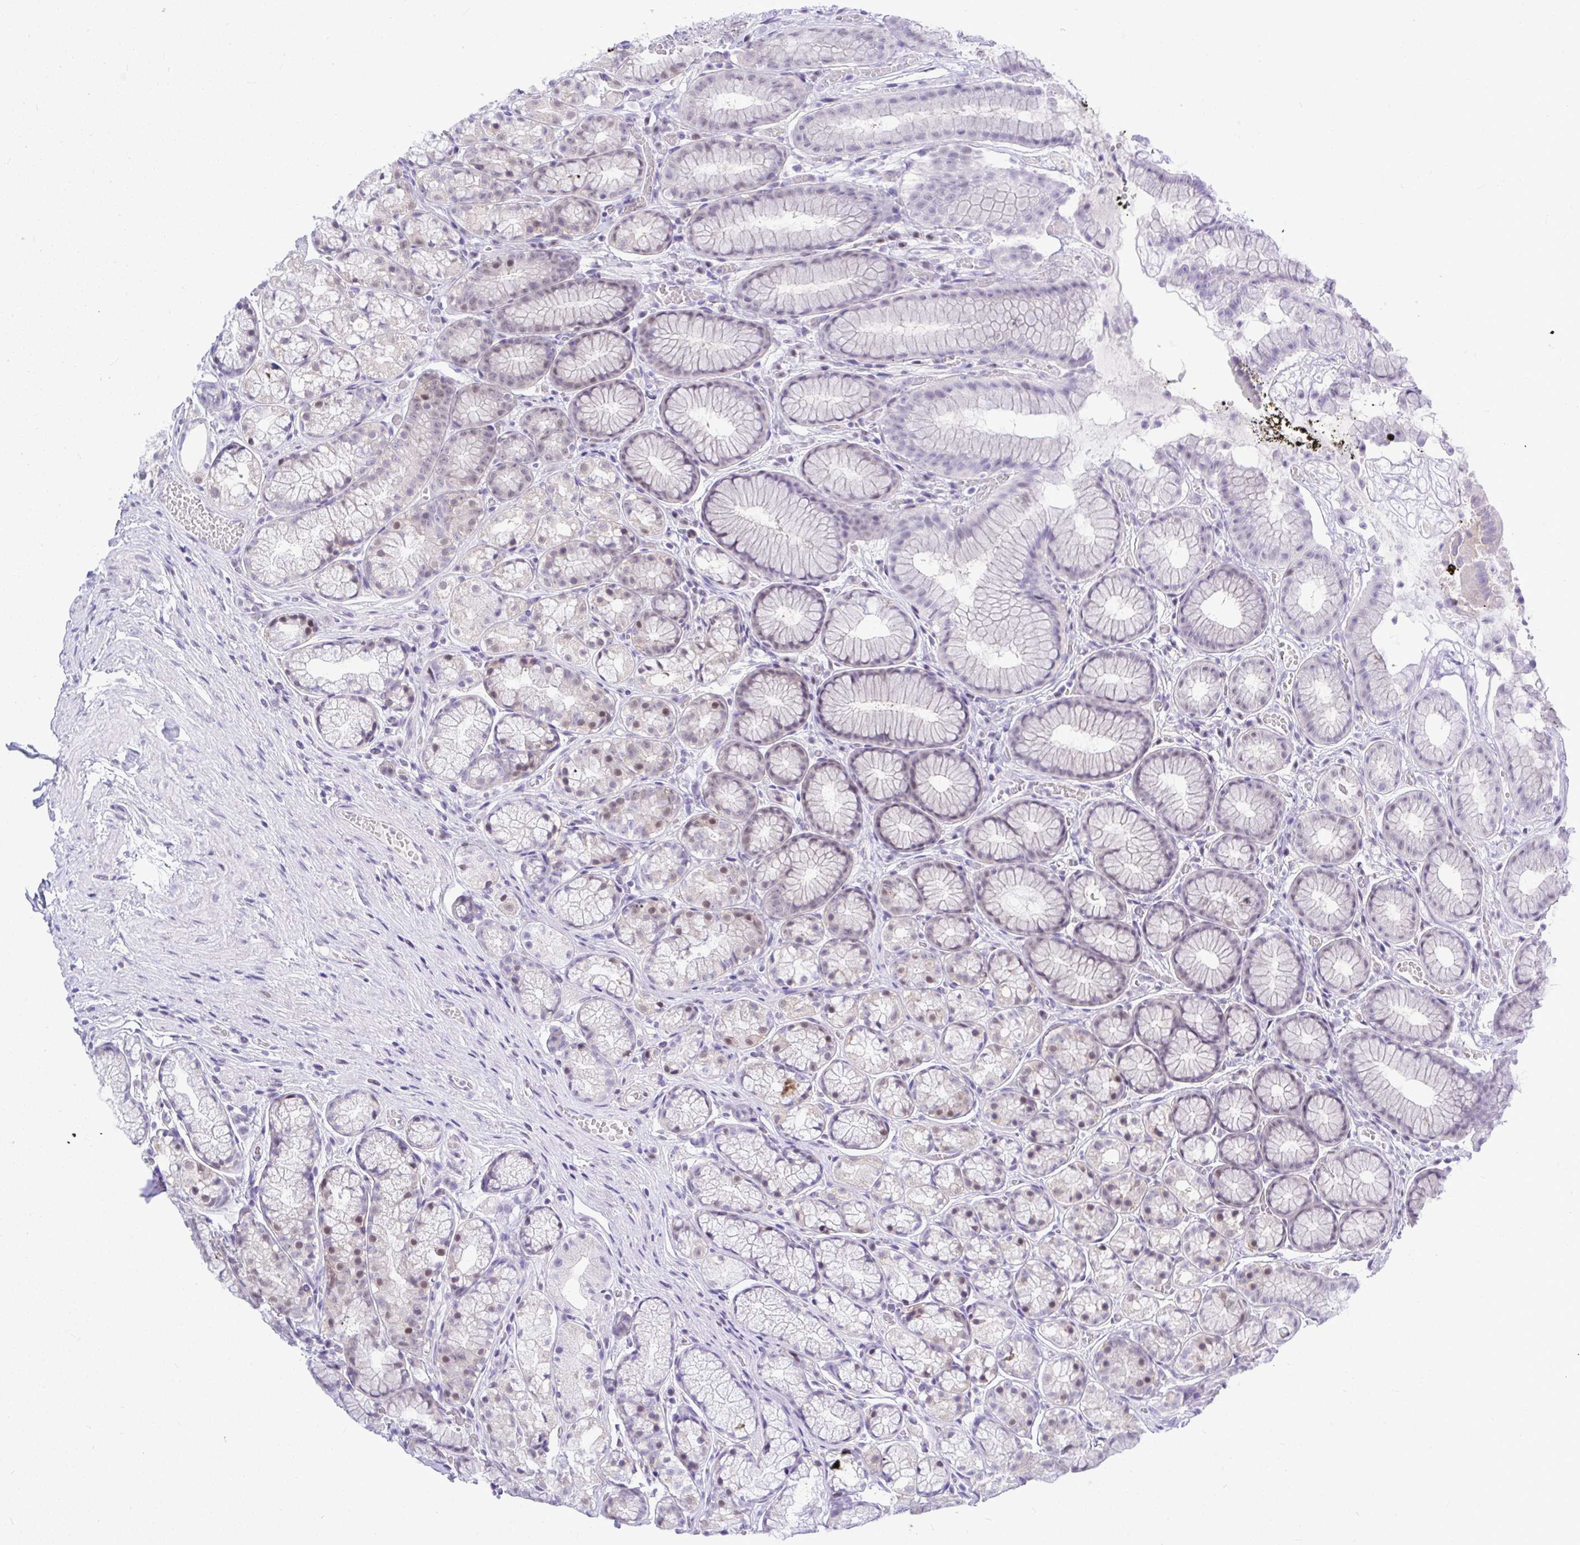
{"staining": {"intensity": "weak", "quantity": "<25%", "location": "nuclear"}, "tissue": "stomach", "cell_type": "Glandular cells", "image_type": "normal", "snomed": [{"axis": "morphology", "description": "Normal tissue, NOS"}, {"axis": "topography", "description": "Smooth muscle"}, {"axis": "topography", "description": "Stomach"}], "caption": "Human stomach stained for a protein using immunohistochemistry shows no staining in glandular cells.", "gene": "THOP1", "patient": {"sex": "male", "age": 70}}